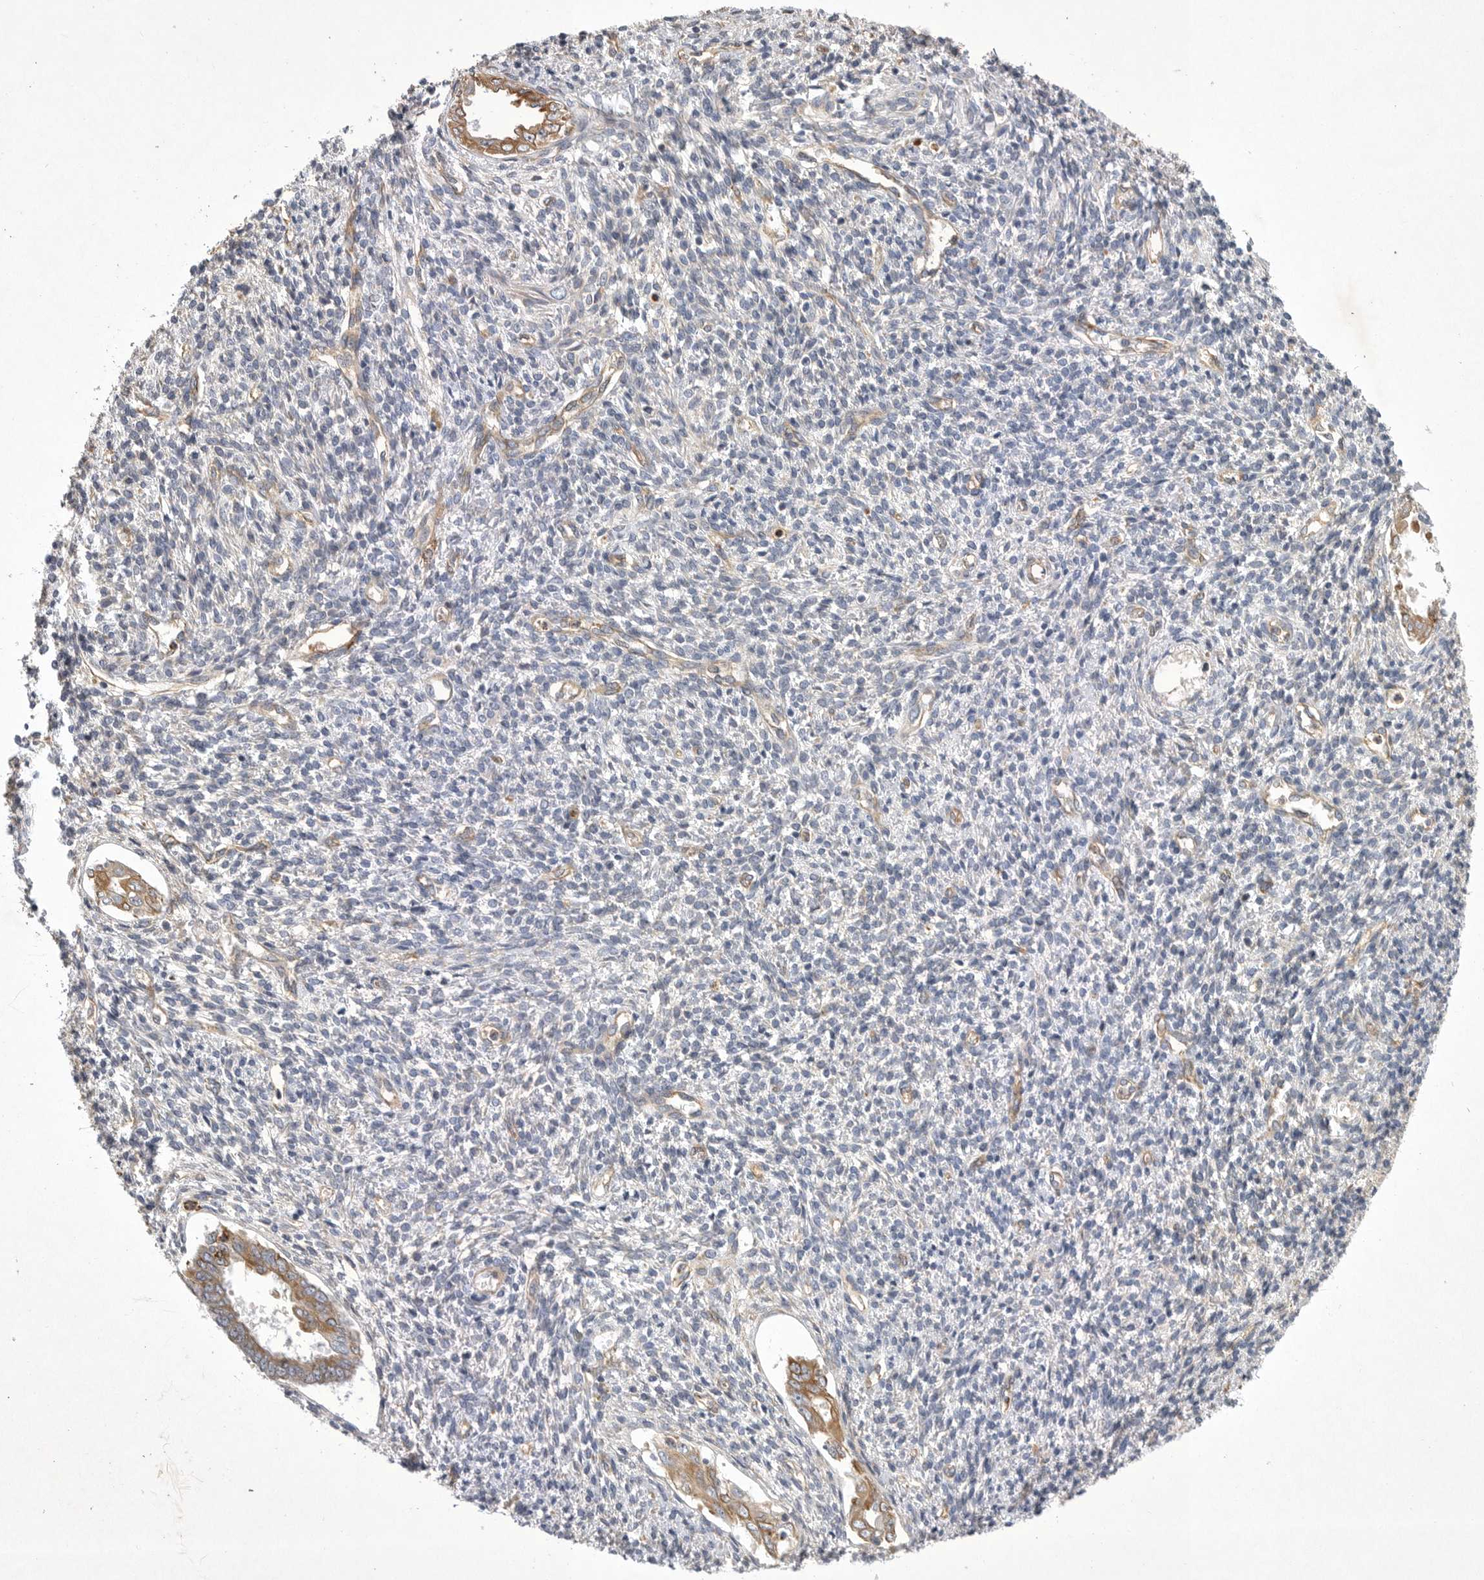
{"staining": {"intensity": "negative", "quantity": "none", "location": "none"}, "tissue": "endometrium", "cell_type": "Cells in endometrial stroma", "image_type": "normal", "snomed": [{"axis": "morphology", "description": "Normal tissue, NOS"}, {"axis": "topography", "description": "Endometrium"}], "caption": "This image is of benign endometrium stained with immunohistochemistry to label a protein in brown with the nuclei are counter-stained blue. There is no expression in cells in endometrial stroma. (DAB immunohistochemistry with hematoxylin counter stain).", "gene": "ANKFY1", "patient": {"sex": "female", "age": 66}}